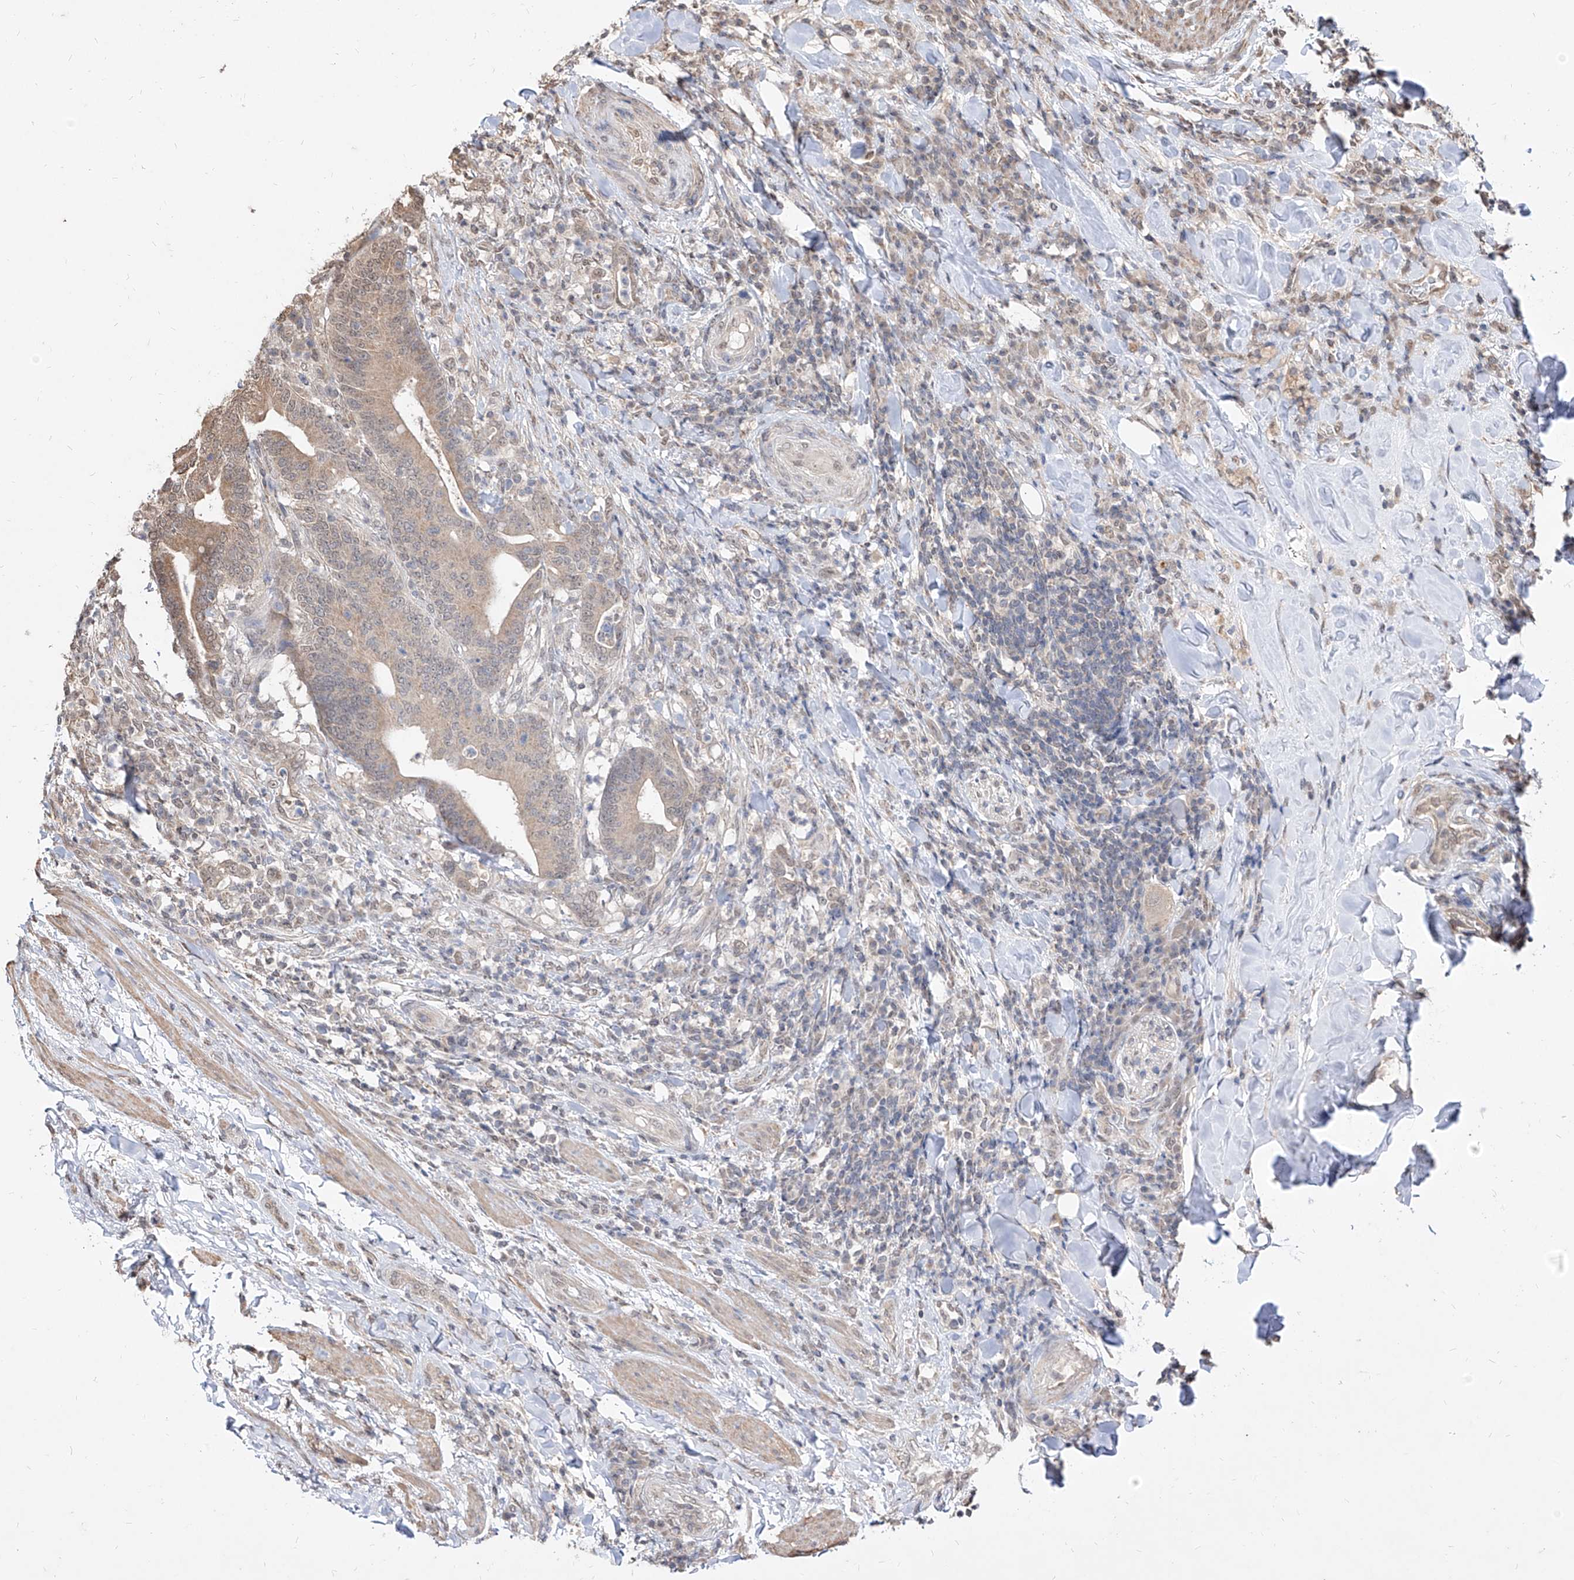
{"staining": {"intensity": "weak", "quantity": ">75%", "location": "cytoplasmic/membranous"}, "tissue": "colorectal cancer", "cell_type": "Tumor cells", "image_type": "cancer", "snomed": [{"axis": "morphology", "description": "Adenocarcinoma, NOS"}, {"axis": "topography", "description": "Colon"}], "caption": "Colorectal cancer stained with DAB immunohistochemistry exhibits low levels of weak cytoplasmic/membranous expression in approximately >75% of tumor cells.", "gene": "C8orf82", "patient": {"sex": "female", "age": 66}}